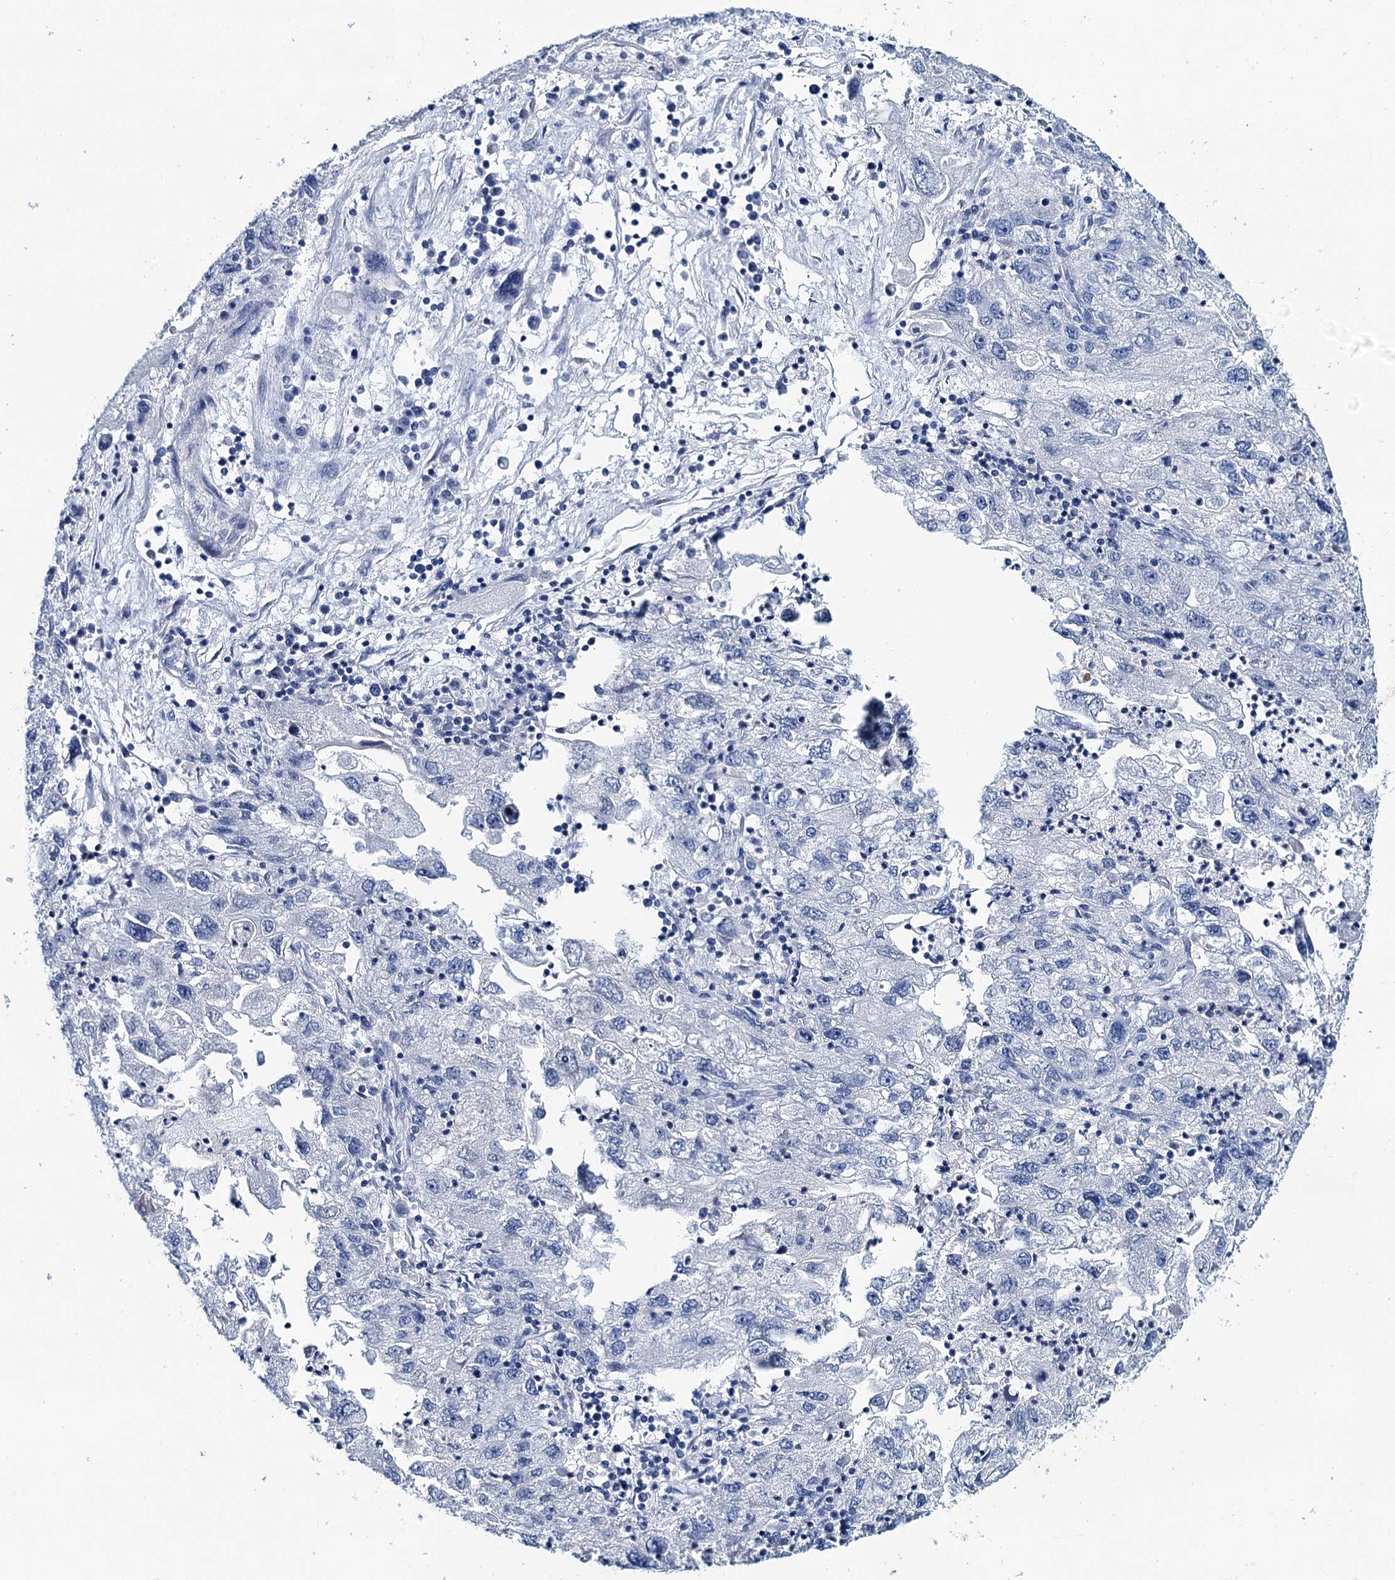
{"staining": {"intensity": "negative", "quantity": "none", "location": "none"}, "tissue": "endometrial cancer", "cell_type": "Tumor cells", "image_type": "cancer", "snomed": [{"axis": "morphology", "description": "Adenocarcinoma, NOS"}, {"axis": "topography", "description": "Endometrium"}], "caption": "Protein analysis of adenocarcinoma (endometrial) reveals no significant staining in tumor cells.", "gene": "TOX3", "patient": {"sex": "female", "age": 49}}